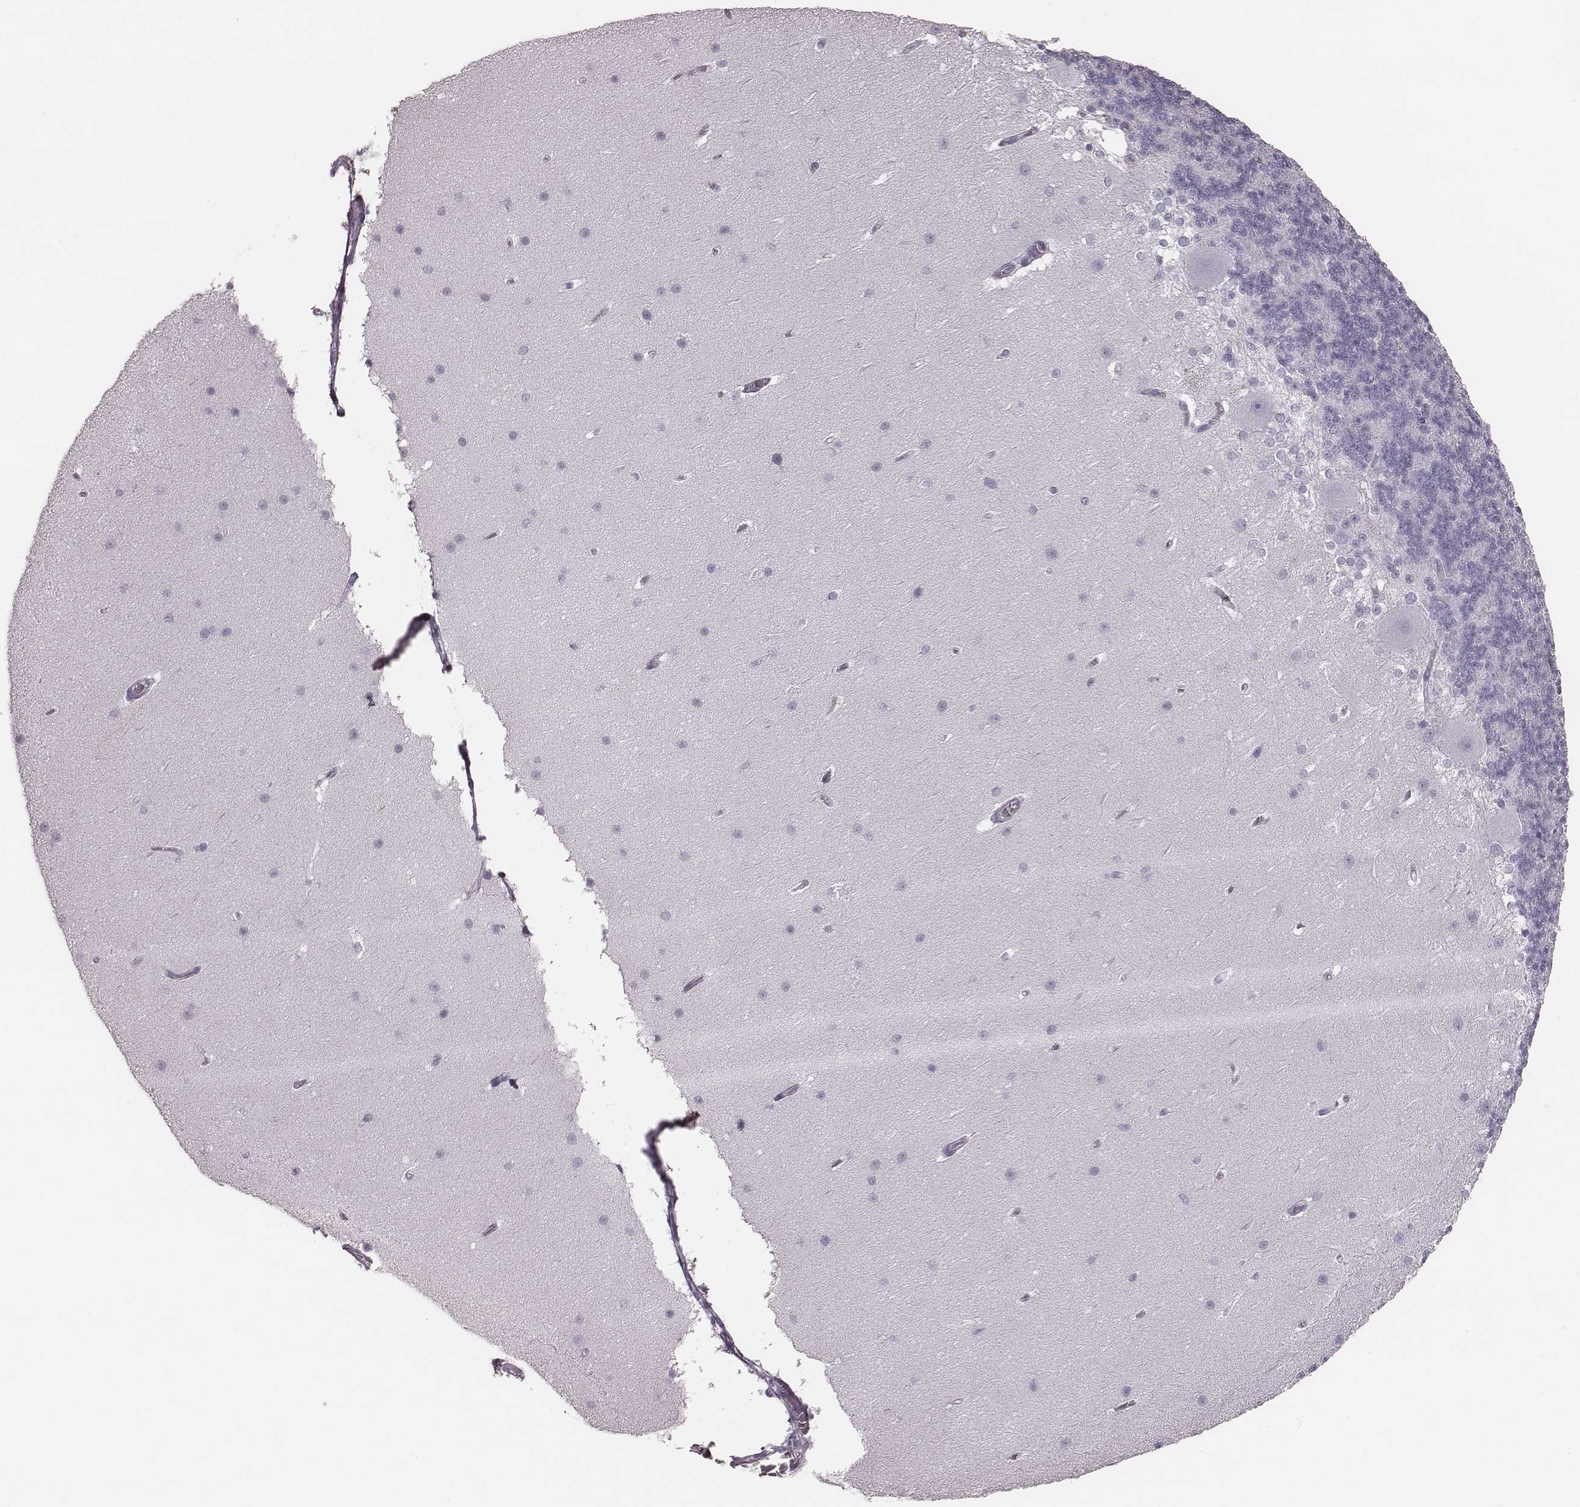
{"staining": {"intensity": "negative", "quantity": "none", "location": "none"}, "tissue": "cerebellum", "cell_type": "Cells in granular layer", "image_type": "normal", "snomed": [{"axis": "morphology", "description": "Normal tissue, NOS"}, {"axis": "topography", "description": "Cerebellum"}], "caption": "Immunohistochemistry micrograph of benign human cerebellum stained for a protein (brown), which demonstrates no positivity in cells in granular layer. The staining is performed using DAB brown chromogen with nuclei counter-stained in using hematoxylin.", "gene": "ENSG00000285837", "patient": {"sex": "female", "age": 19}}